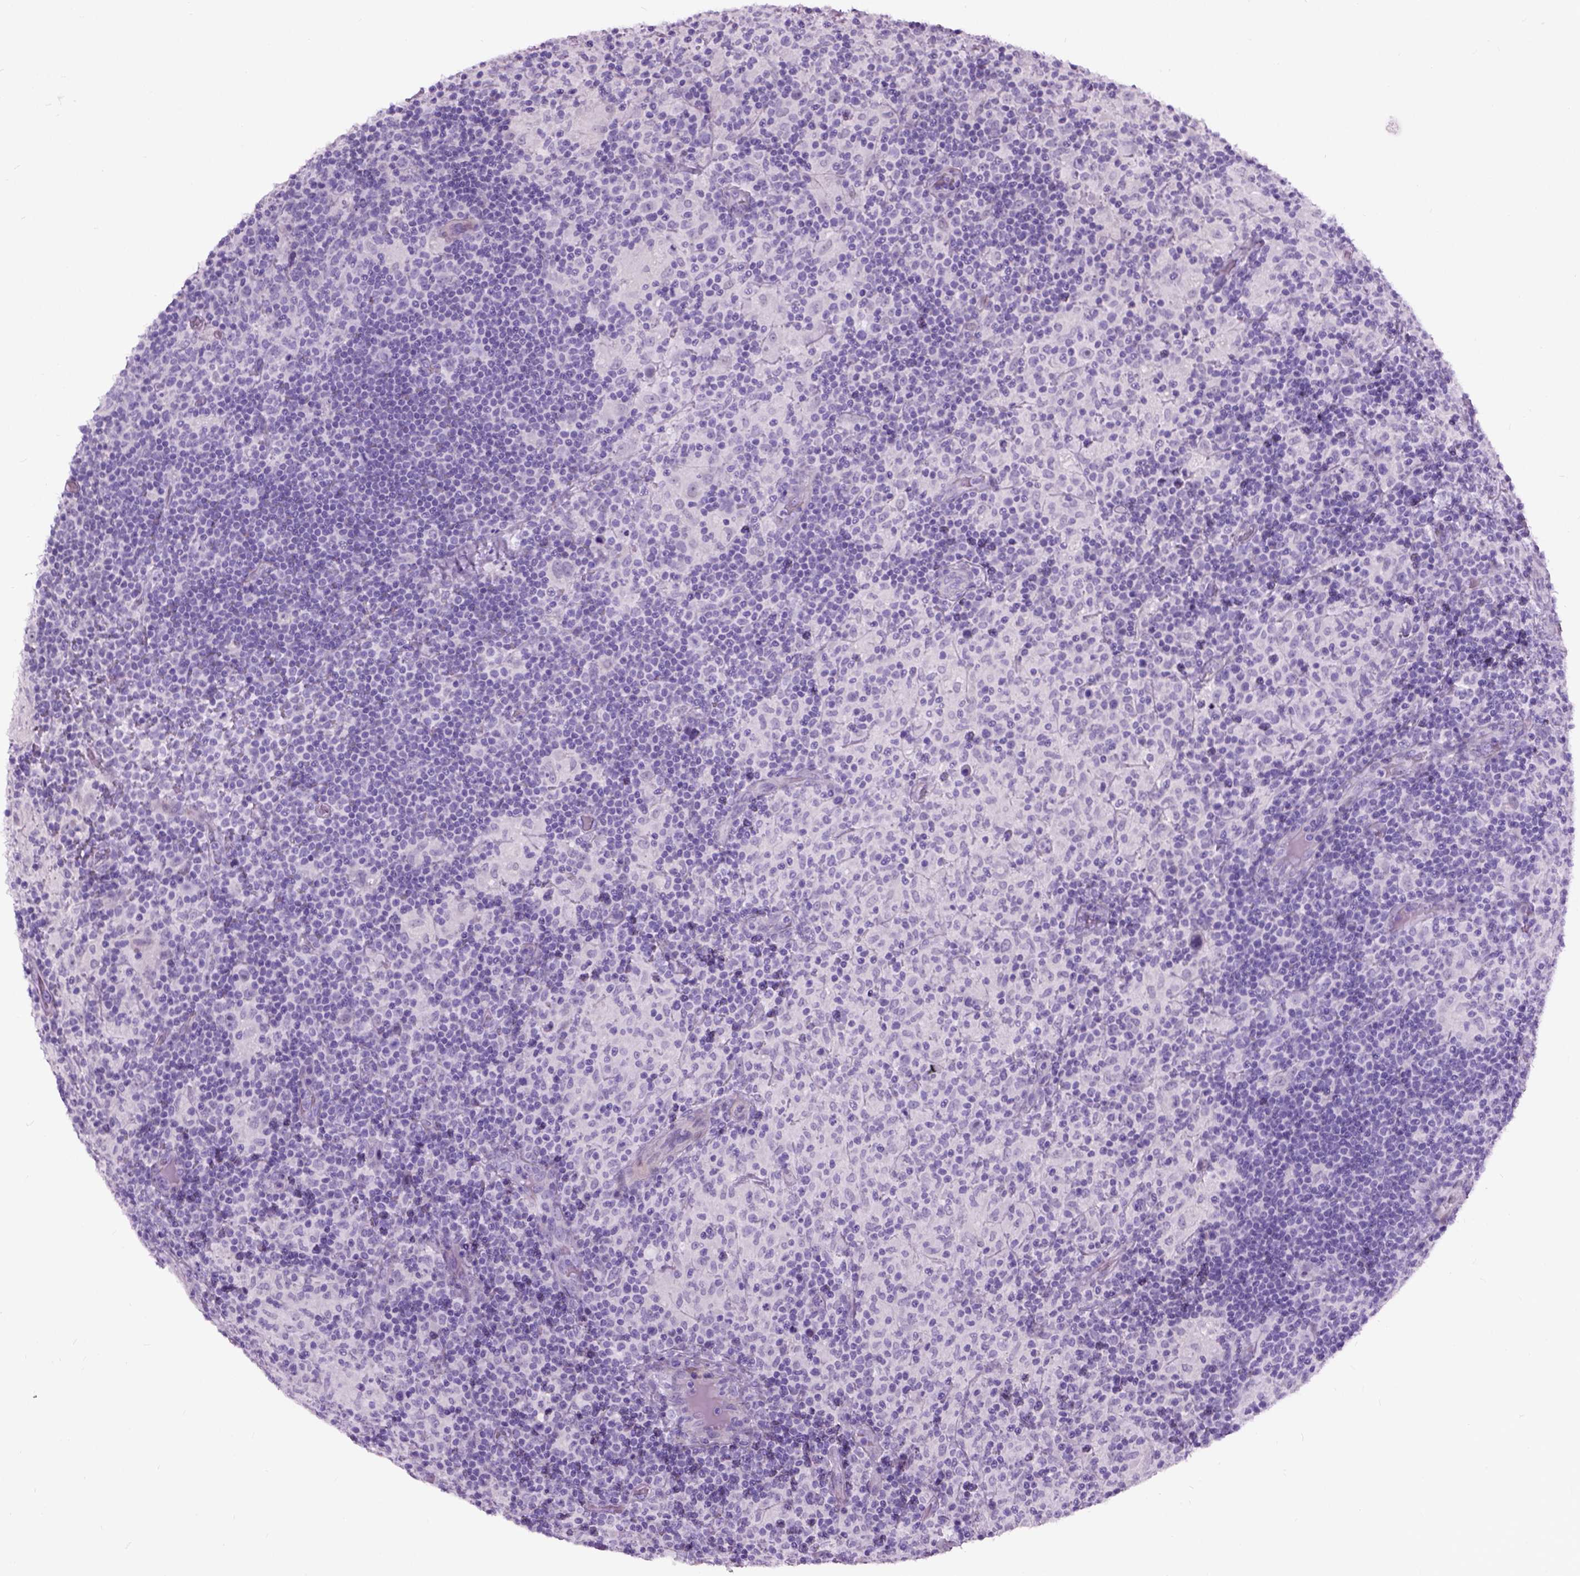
{"staining": {"intensity": "negative", "quantity": "none", "location": "none"}, "tissue": "lymphoma", "cell_type": "Tumor cells", "image_type": "cancer", "snomed": [{"axis": "morphology", "description": "Hodgkin's disease, NOS"}, {"axis": "topography", "description": "Lymph node"}], "caption": "The immunohistochemistry (IHC) histopathology image has no significant expression in tumor cells of lymphoma tissue.", "gene": "AXDND1", "patient": {"sex": "male", "age": 70}}